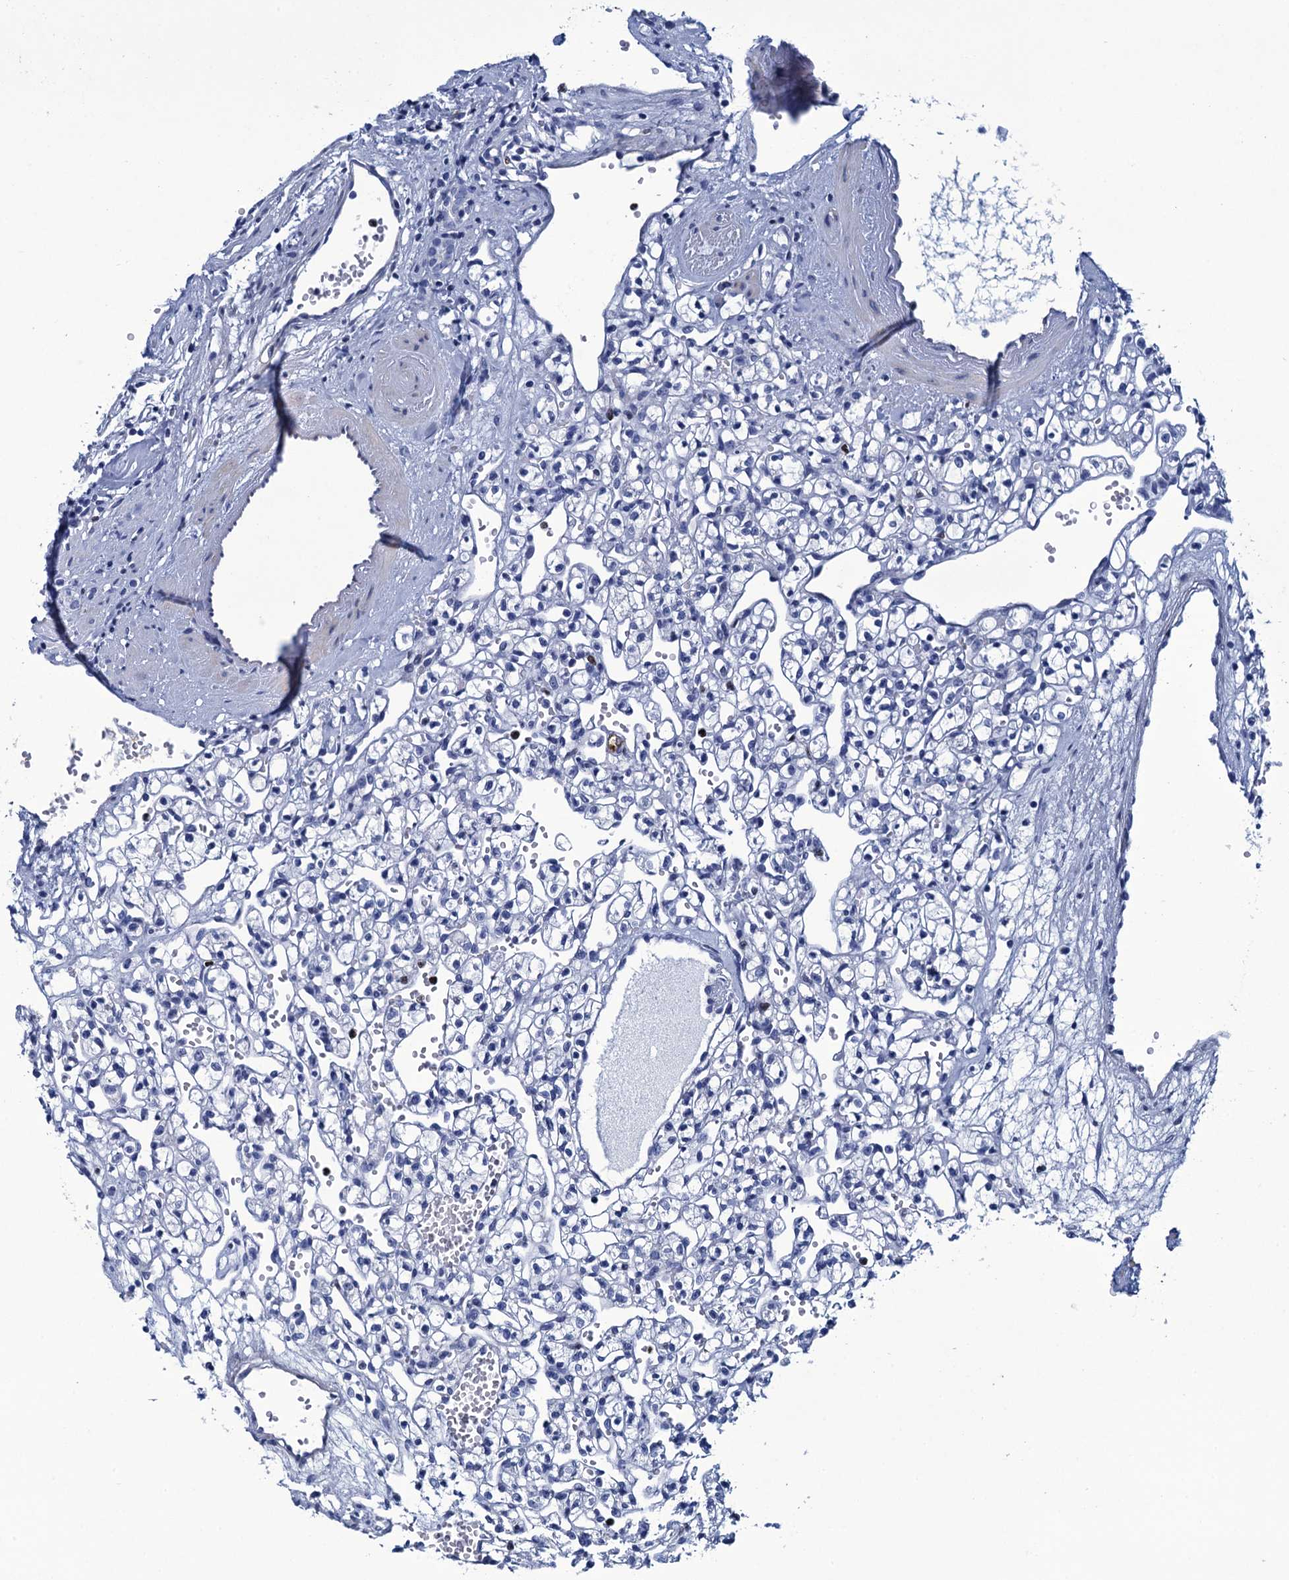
{"staining": {"intensity": "negative", "quantity": "none", "location": "none"}, "tissue": "renal cancer", "cell_type": "Tumor cells", "image_type": "cancer", "snomed": [{"axis": "morphology", "description": "Adenocarcinoma, NOS"}, {"axis": "topography", "description": "Kidney"}], "caption": "This is an immunohistochemistry (IHC) photomicrograph of adenocarcinoma (renal). There is no staining in tumor cells.", "gene": "RHCG", "patient": {"sex": "female", "age": 59}}